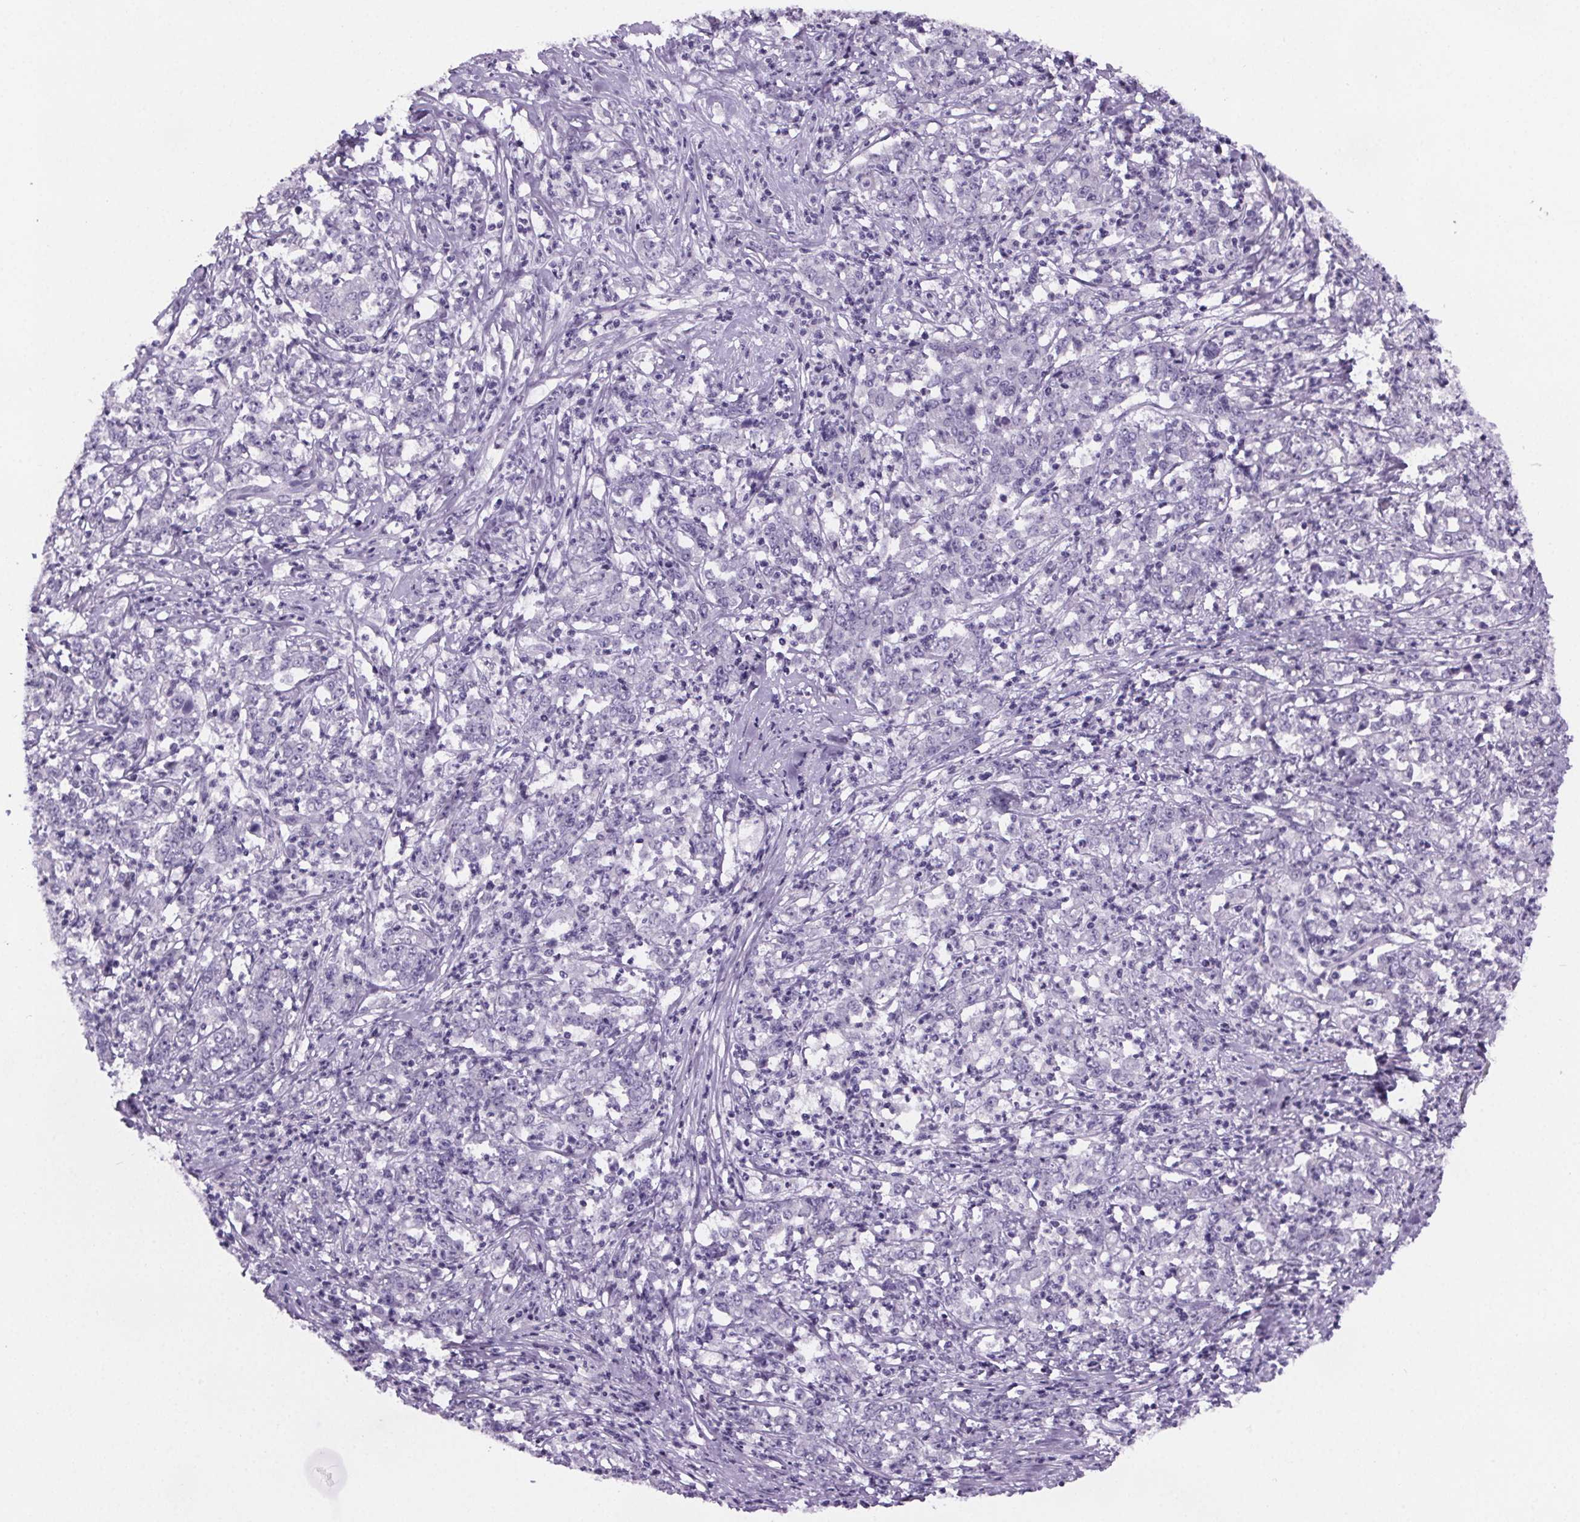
{"staining": {"intensity": "negative", "quantity": "none", "location": "none"}, "tissue": "stomach cancer", "cell_type": "Tumor cells", "image_type": "cancer", "snomed": [{"axis": "morphology", "description": "Adenocarcinoma, NOS"}, {"axis": "topography", "description": "Stomach, lower"}], "caption": "Image shows no significant protein staining in tumor cells of stomach adenocarcinoma.", "gene": "CUBN", "patient": {"sex": "female", "age": 71}}